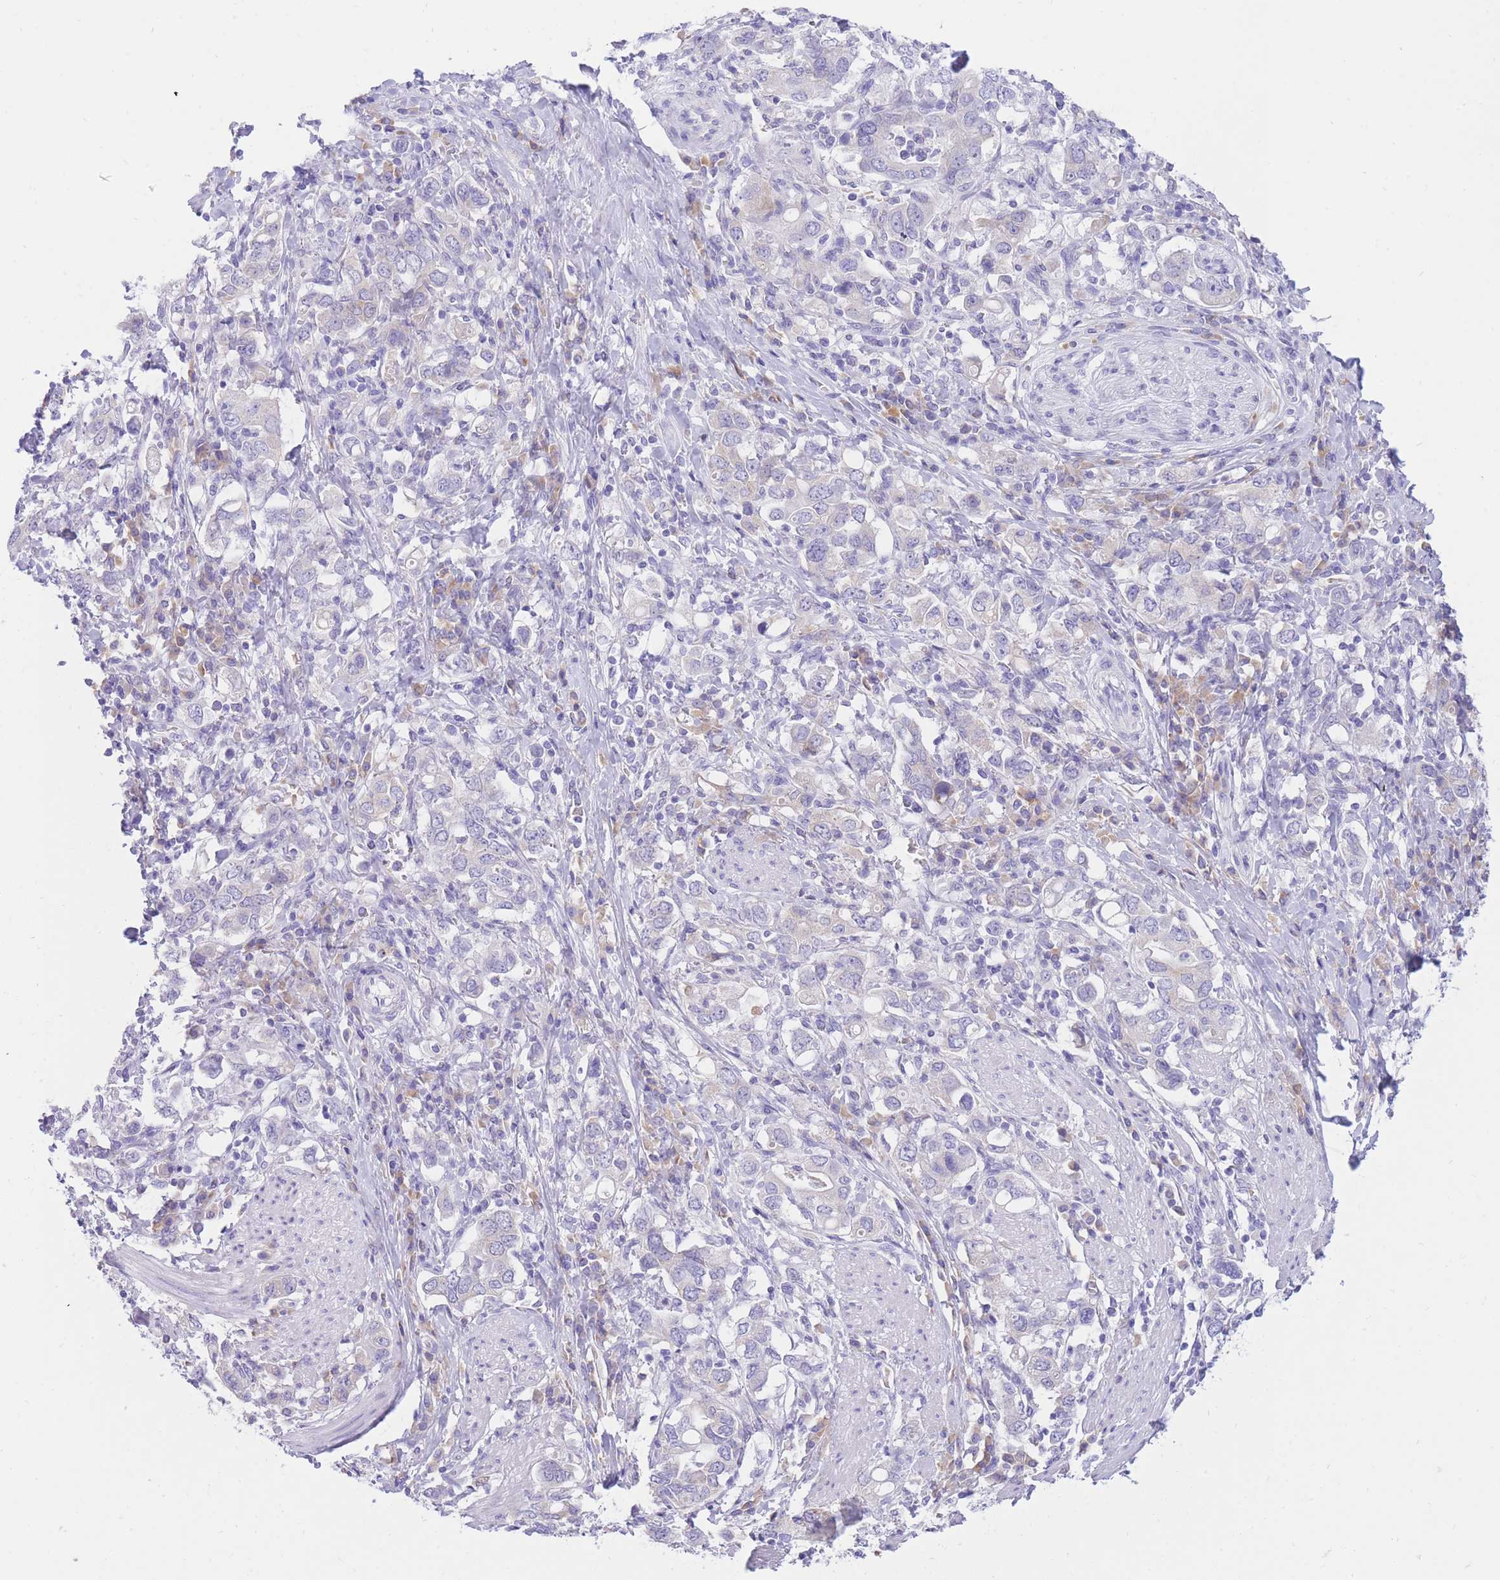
{"staining": {"intensity": "negative", "quantity": "none", "location": "none"}, "tissue": "stomach cancer", "cell_type": "Tumor cells", "image_type": "cancer", "snomed": [{"axis": "morphology", "description": "Adenocarcinoma, NOS"}, {"axis": "topography", "description": "Stomach, upper"}, {"axis": "topography", "description": "Stomach"}], "caption": "Stomach cancer was stained to show a protein in brown. There is no significant positivity in tumor cells.", "gene": "SSUH2", "patient": {"sex": "male", "age": 62}}